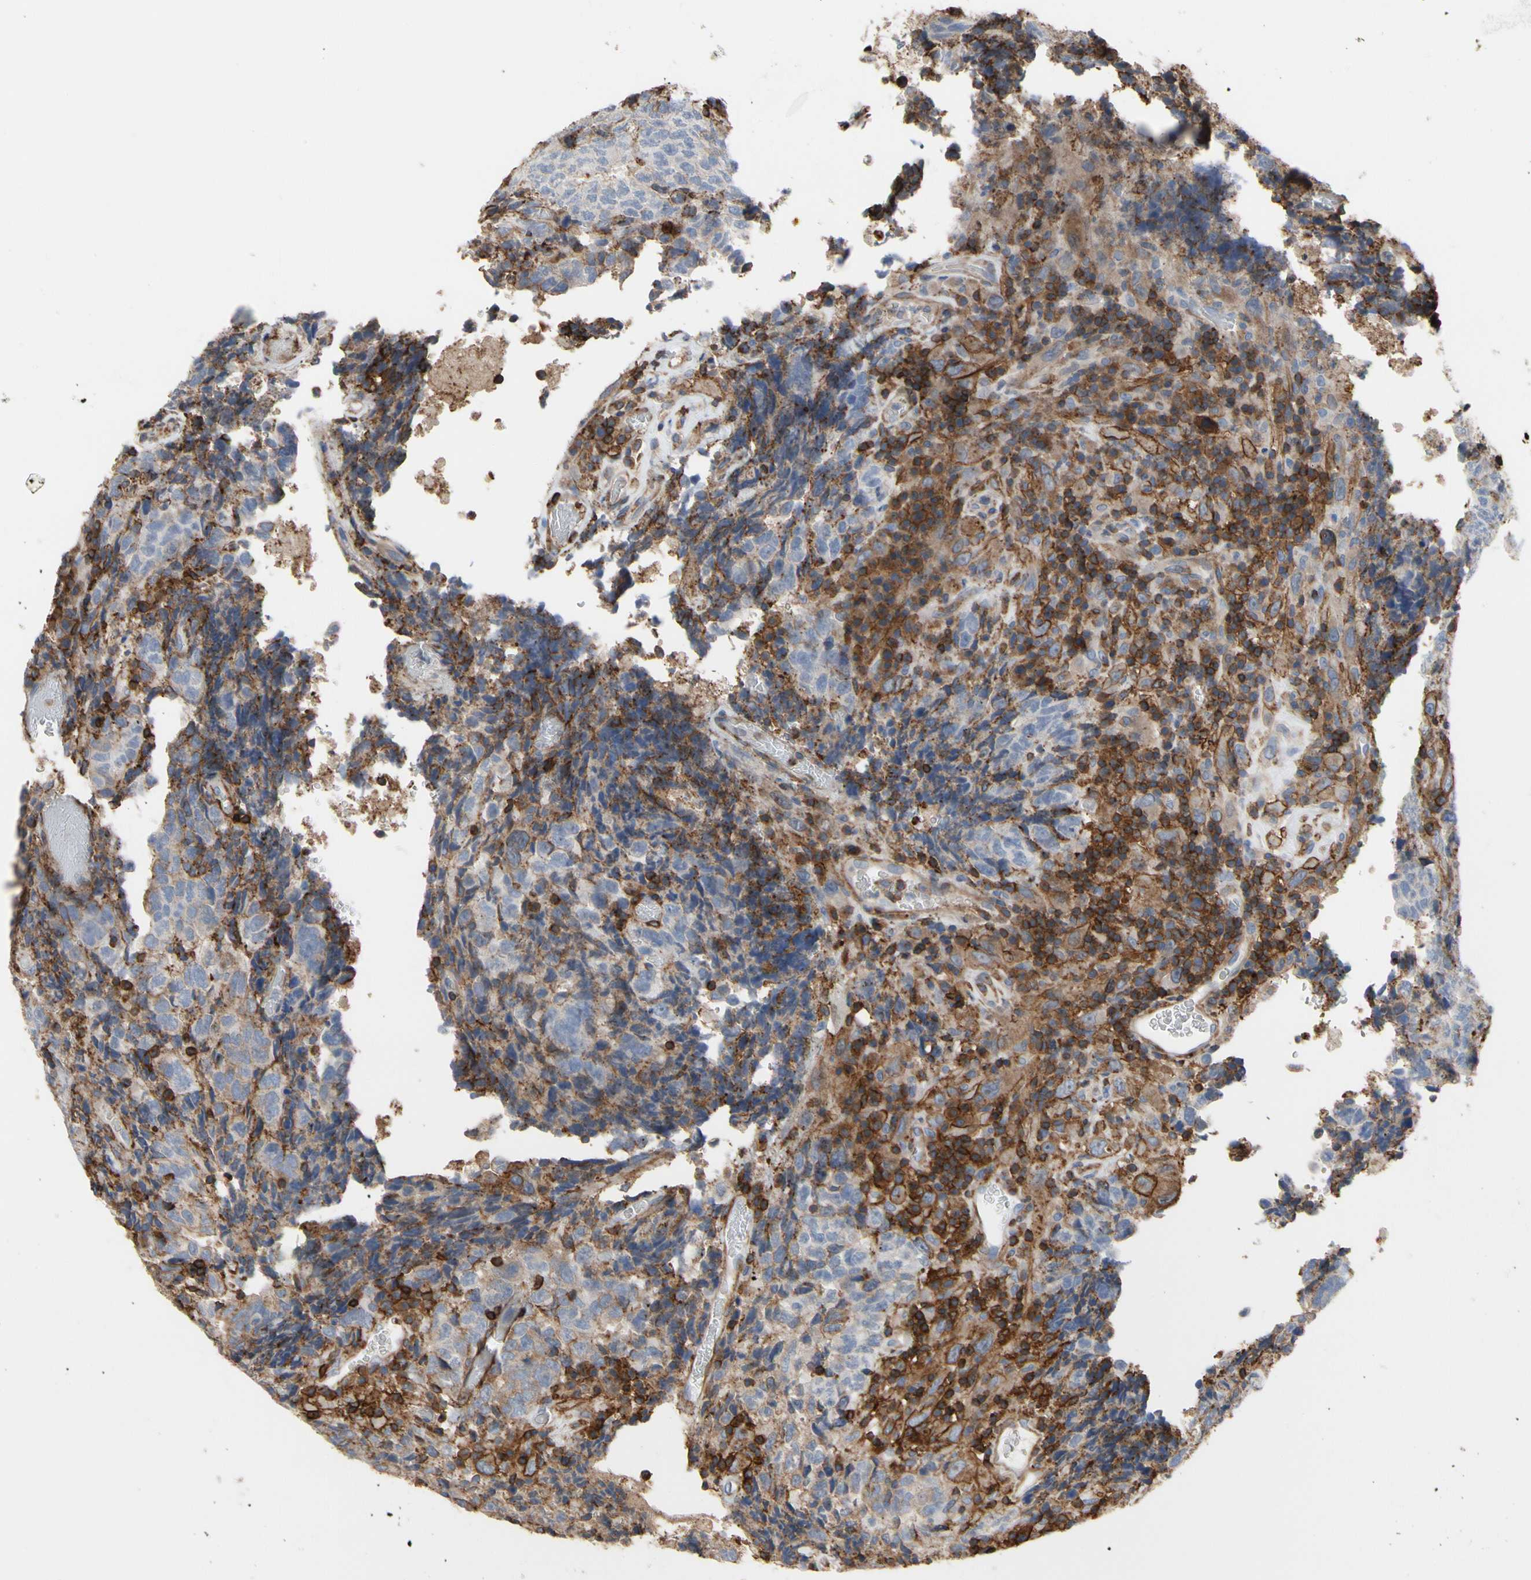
{"staining": {"intensity": "weak", "quantity": ">75%", "location": "cytoplasmic/membranous"}, "tissue": "testis cancer", "cell_type": "Tumor cells", "image_type": "cancer", "snomed": [{"axis": "morphology", "description": "Necrosis, NOS"}, {"axis": "morphology", "description": "Carcinoma, Embryonal, NOS"}, {"axis": "topography", "description": "Testis"}], "caption": "IHC (DAB (3,3'-diaminobenzidine)) staining of testis cancer displays weak cytoplasmic/membranous protein positivity in about >75% of tumor cells. (IHC, brightfield microscopy, high magnification).", "gene": "ANXA6", "patient": {"sex": "male", "age": 19}}